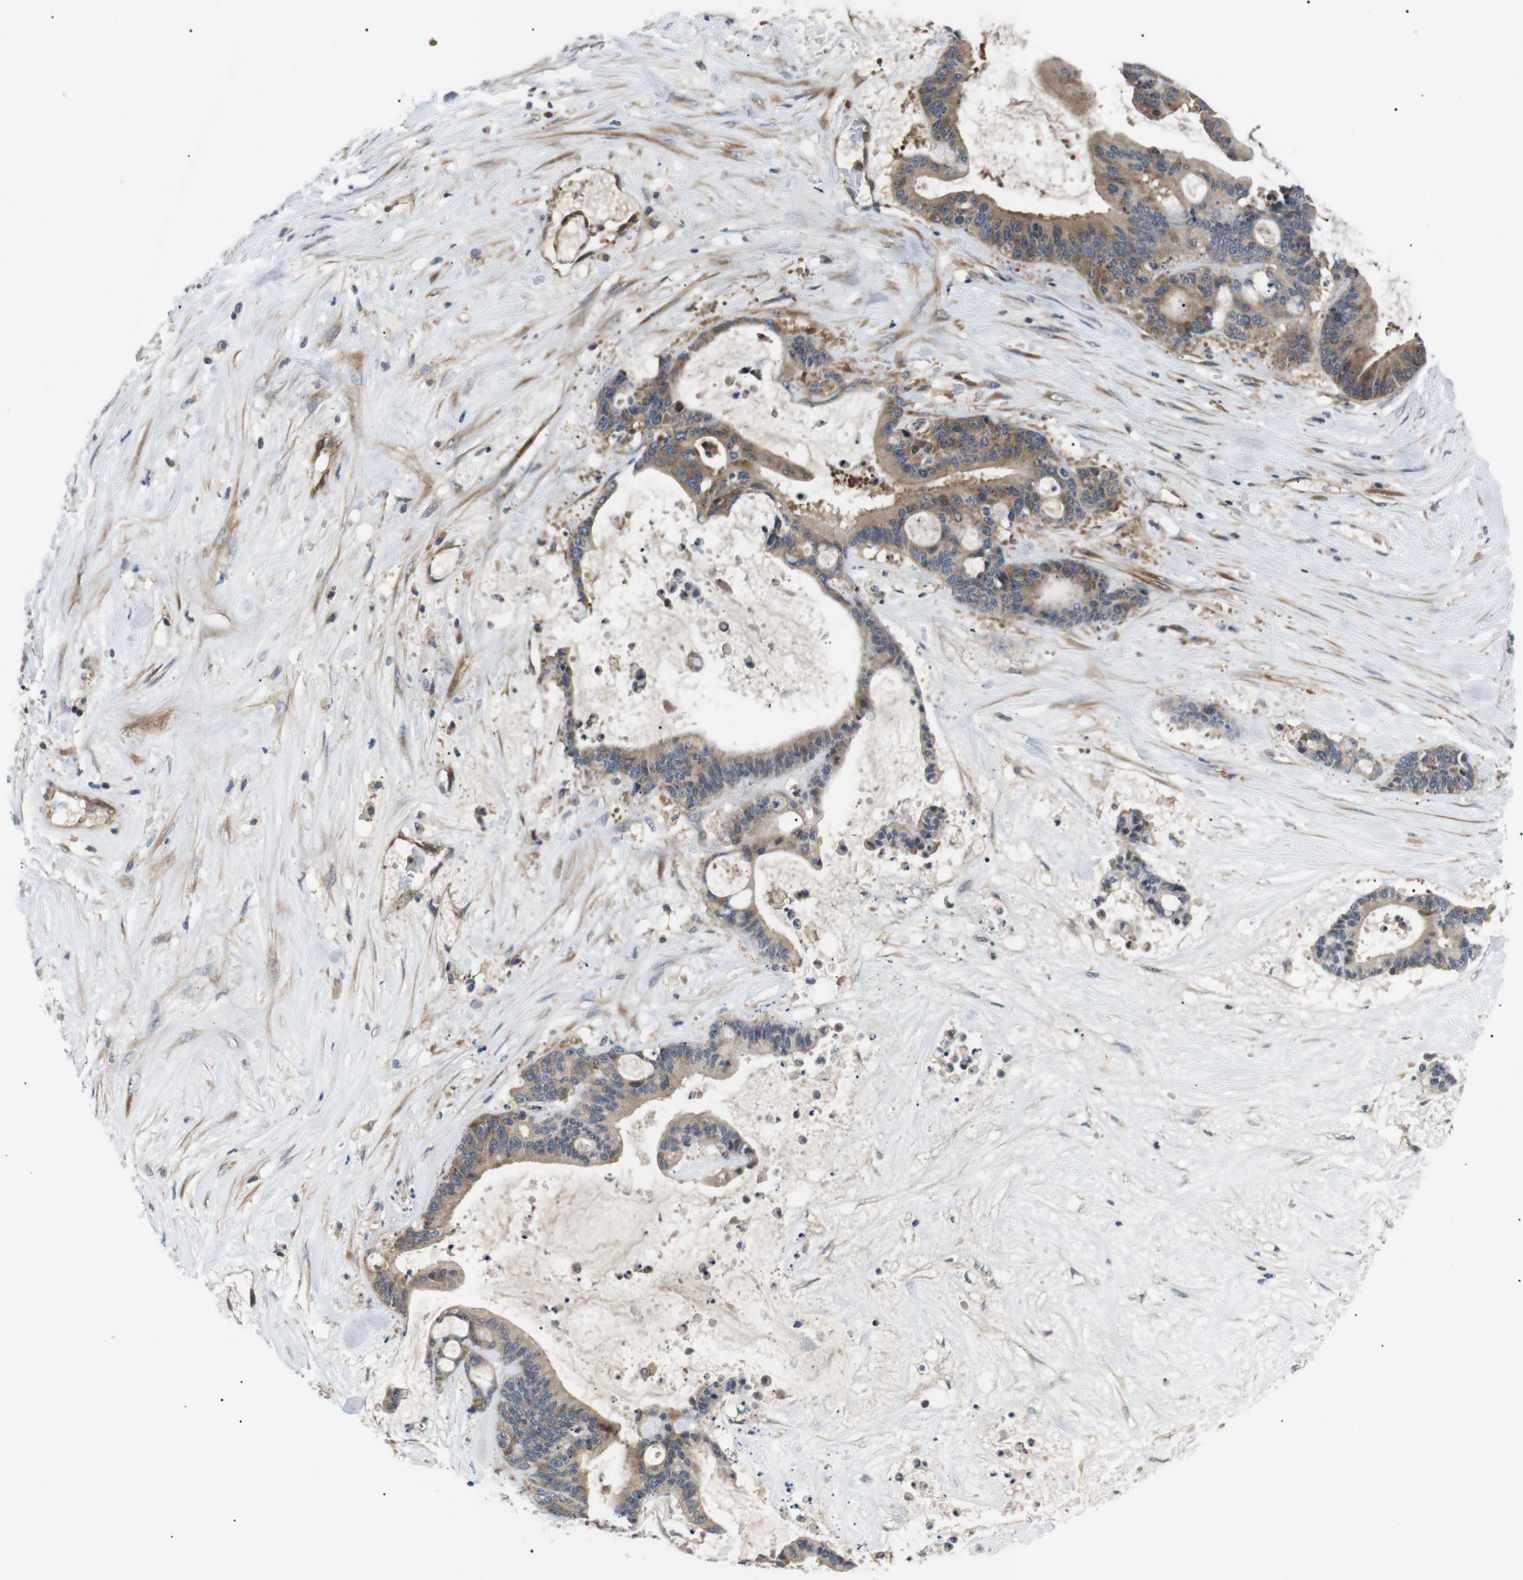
{"staining": {"intensity": "moderate", "quantity": ">75%", "location": "cytoplasmic/membranous"}, "tissue": "liver cancer", "cell_type": "Tumor cells", "image_type": "cancer", "snomed": [{"axis": "morphology", "description": "Cholangiocarcinoma"}, {"axis": "topography", "description": "Liver"}], "caption": "Brown immunohistochemical staining in human liver cancer displays moderate cytoplasmic/membranous staining in about >75% of tumor cells.", "gene": "DIPK1A", "patient": {"sex": "female", "age": 73}}